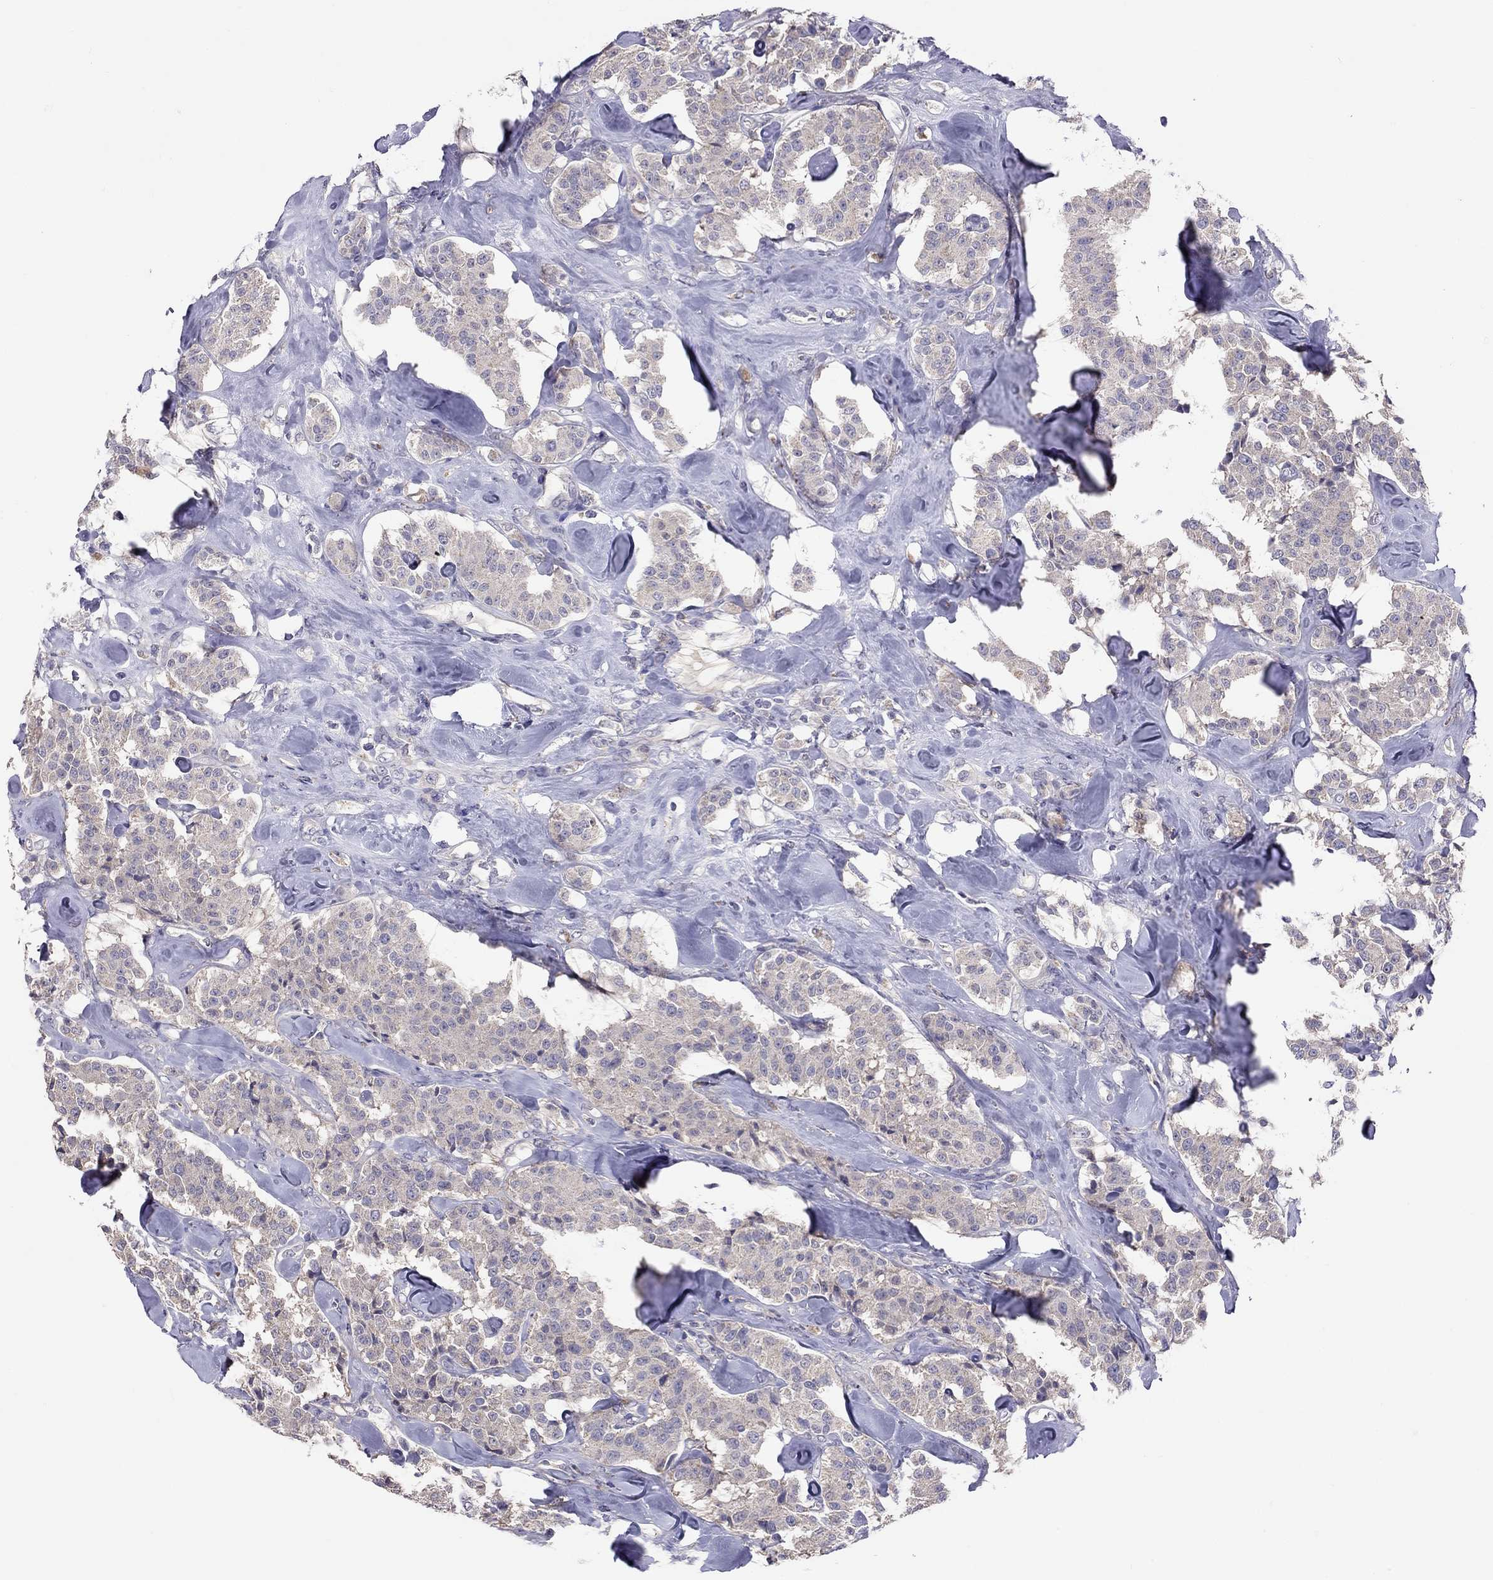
{"staining": {"intensity": "negative", "quantity": "none", "location": "none"}, "tissue": "carcinoid", "cell_type": "Tumor cells", "image_type": "cancer", "snomed": [{"axis": "morphology", "description": "Carcinoid, malignant, NOS"}, {"axis": "topography", "description": "Pancreas"}], "caption": "Immunohistochemistry (IHC) of carcinoid (malignant) shows no positivity in tumor cells.", "gene": "RTP5", "patient": {"sex": "male", "age": 41}}